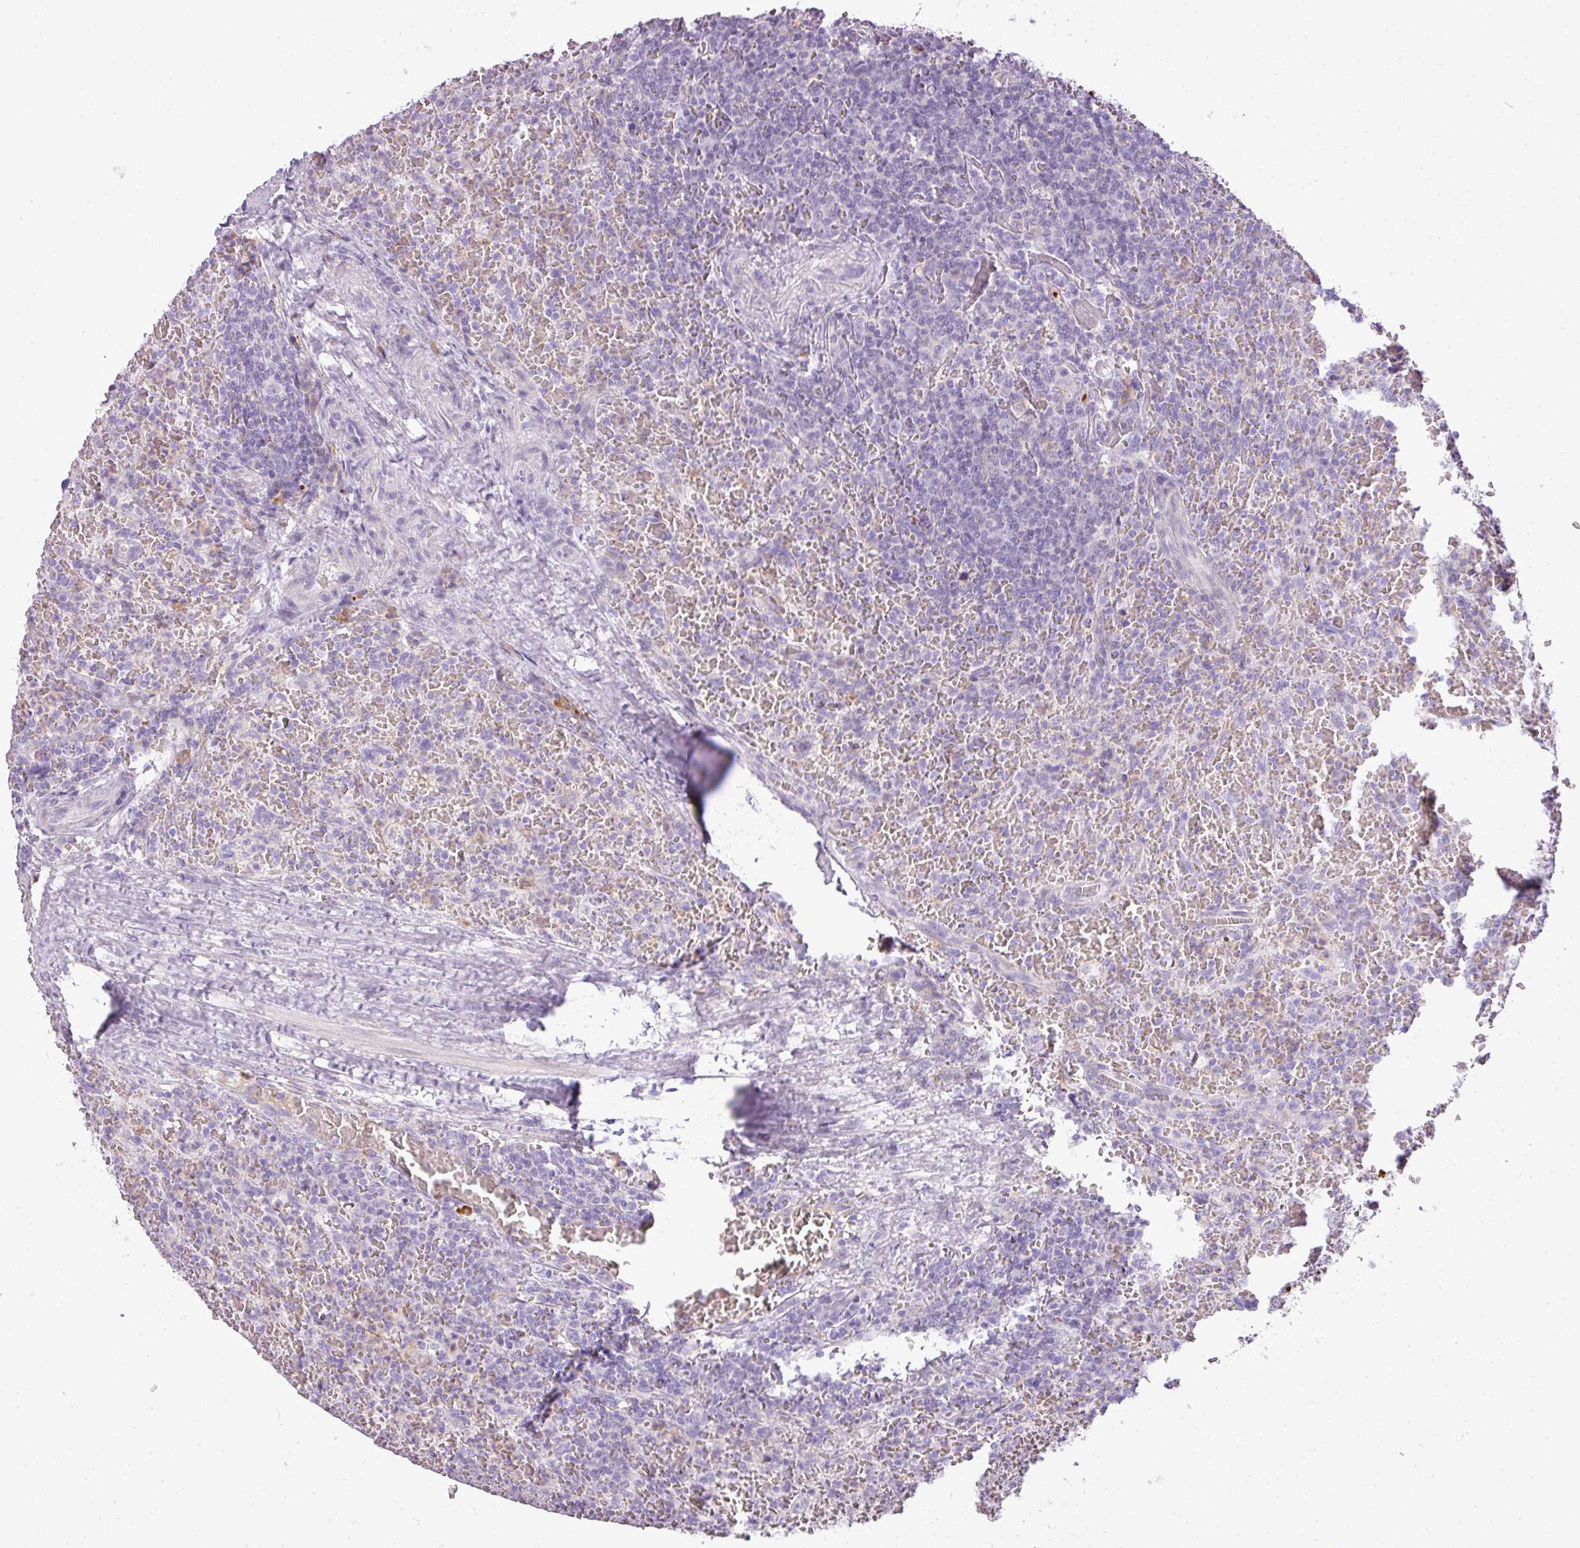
{"staining": {"intensity": "negative", "quantity": "none", "location": "none"}, "tissue": "lymphoma", "cell_type": "Tumor cells", "image_type": "cancer", "snomed": [{"axis": "morphology", "description": "Malignant lymphoma, non-Hodgkin's type, Low grade"}, {"axis": "topography", "description": "Spleen"}], "caption": "Lymphoma stained for a protein using IHC displays no expression tumor cells.", "gene": "C4B", "patient": {"sex": "female", "age": 64}}